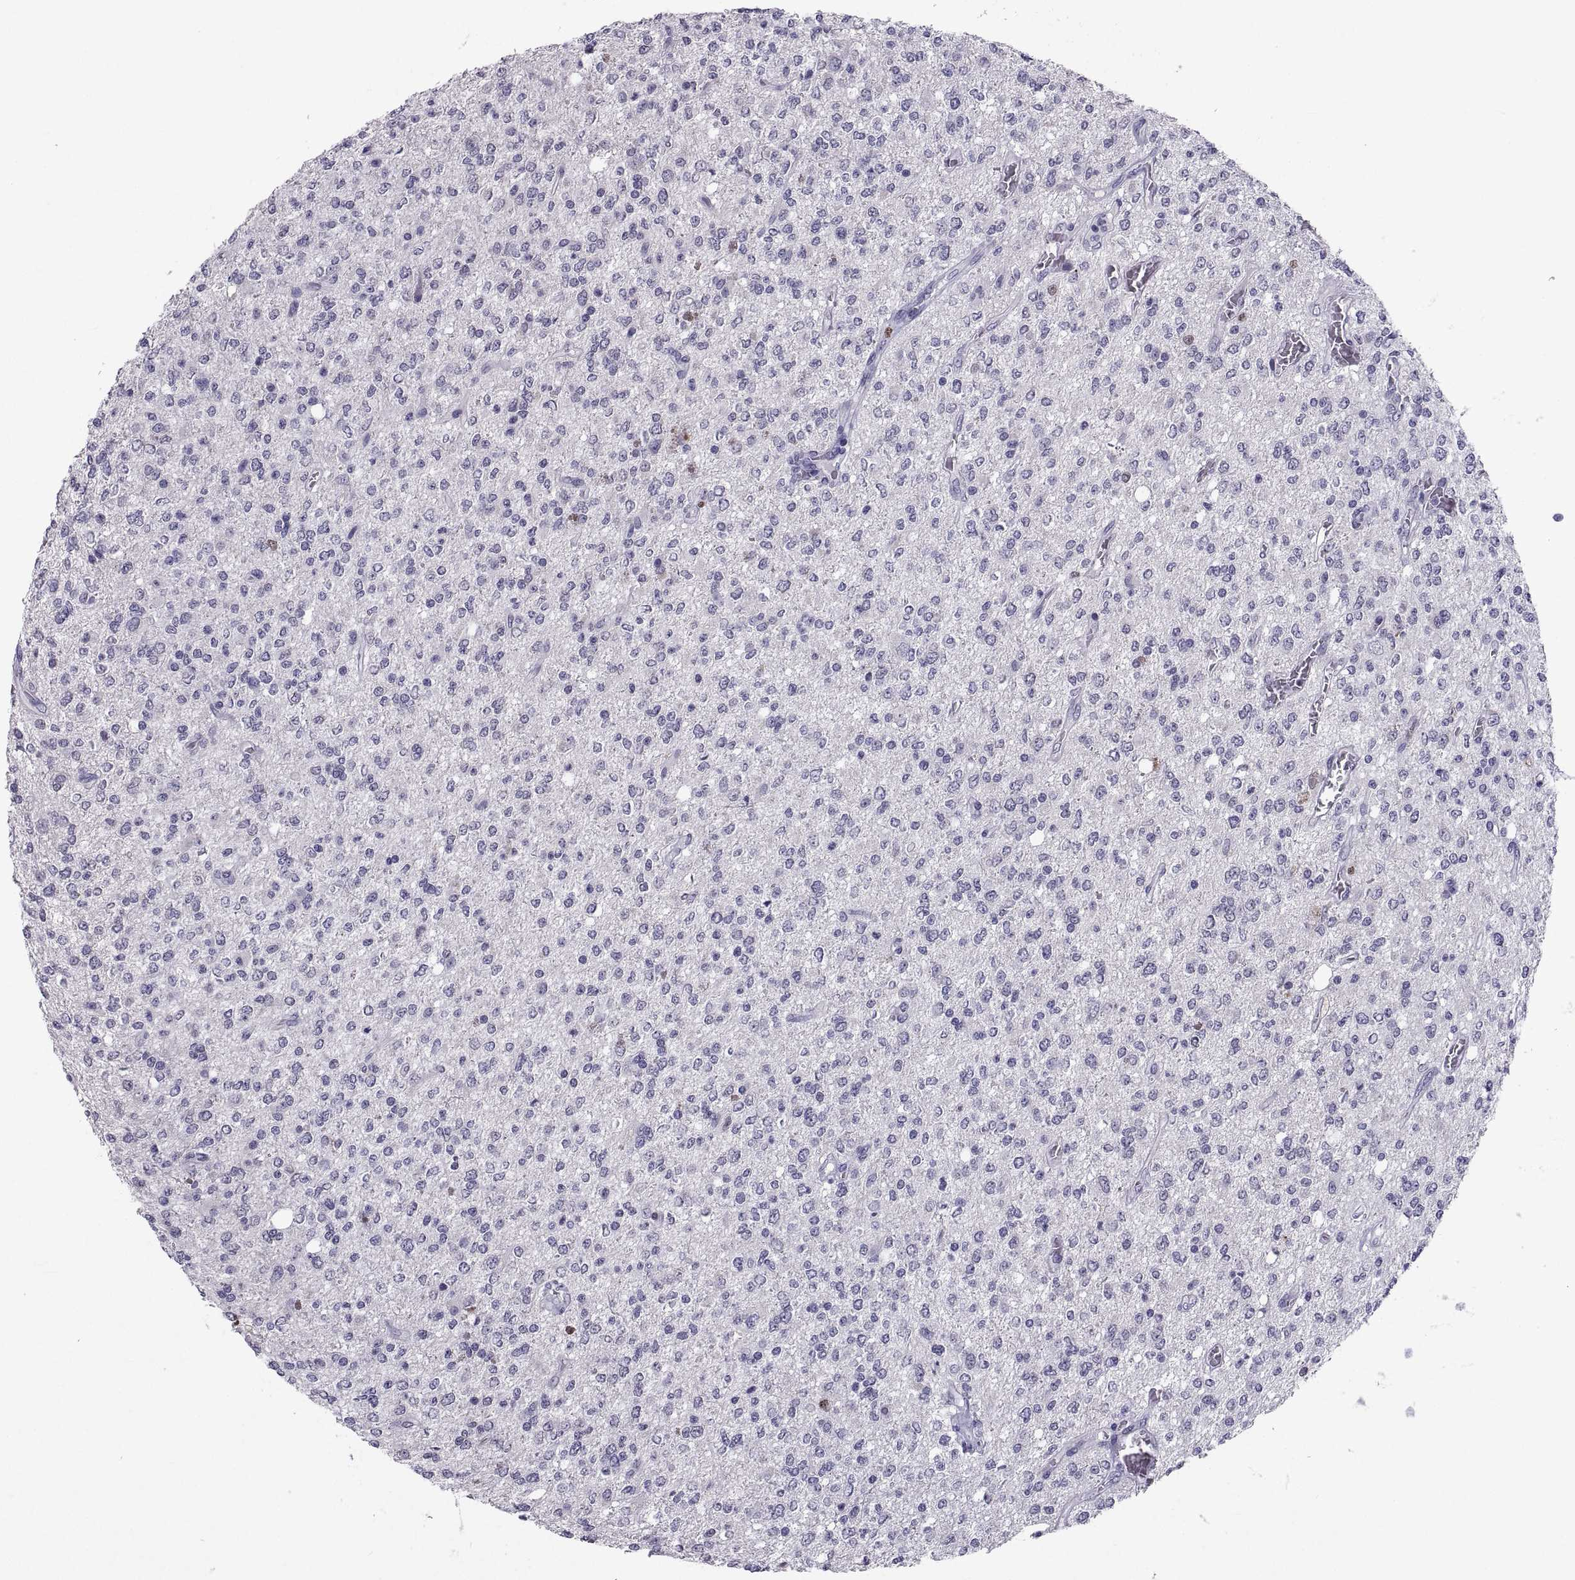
{"staining": {"intensity": "negative", "quantity": "none", "location": "none"}, "tissue": "glioma", "cell_type": "Tumor cells", "image_type": "cancer", "snomed": [{"axis": "morphology", "description": "Glioma, malignant, Low grade"}, {"axis": "topography", "description": "Brain"}], "caption": "Immunohistochemical staining of glioma reveals no significant expression in tumor cells.", "gene": "SOX21", "patient": {"sex": "male", "age": 67}}